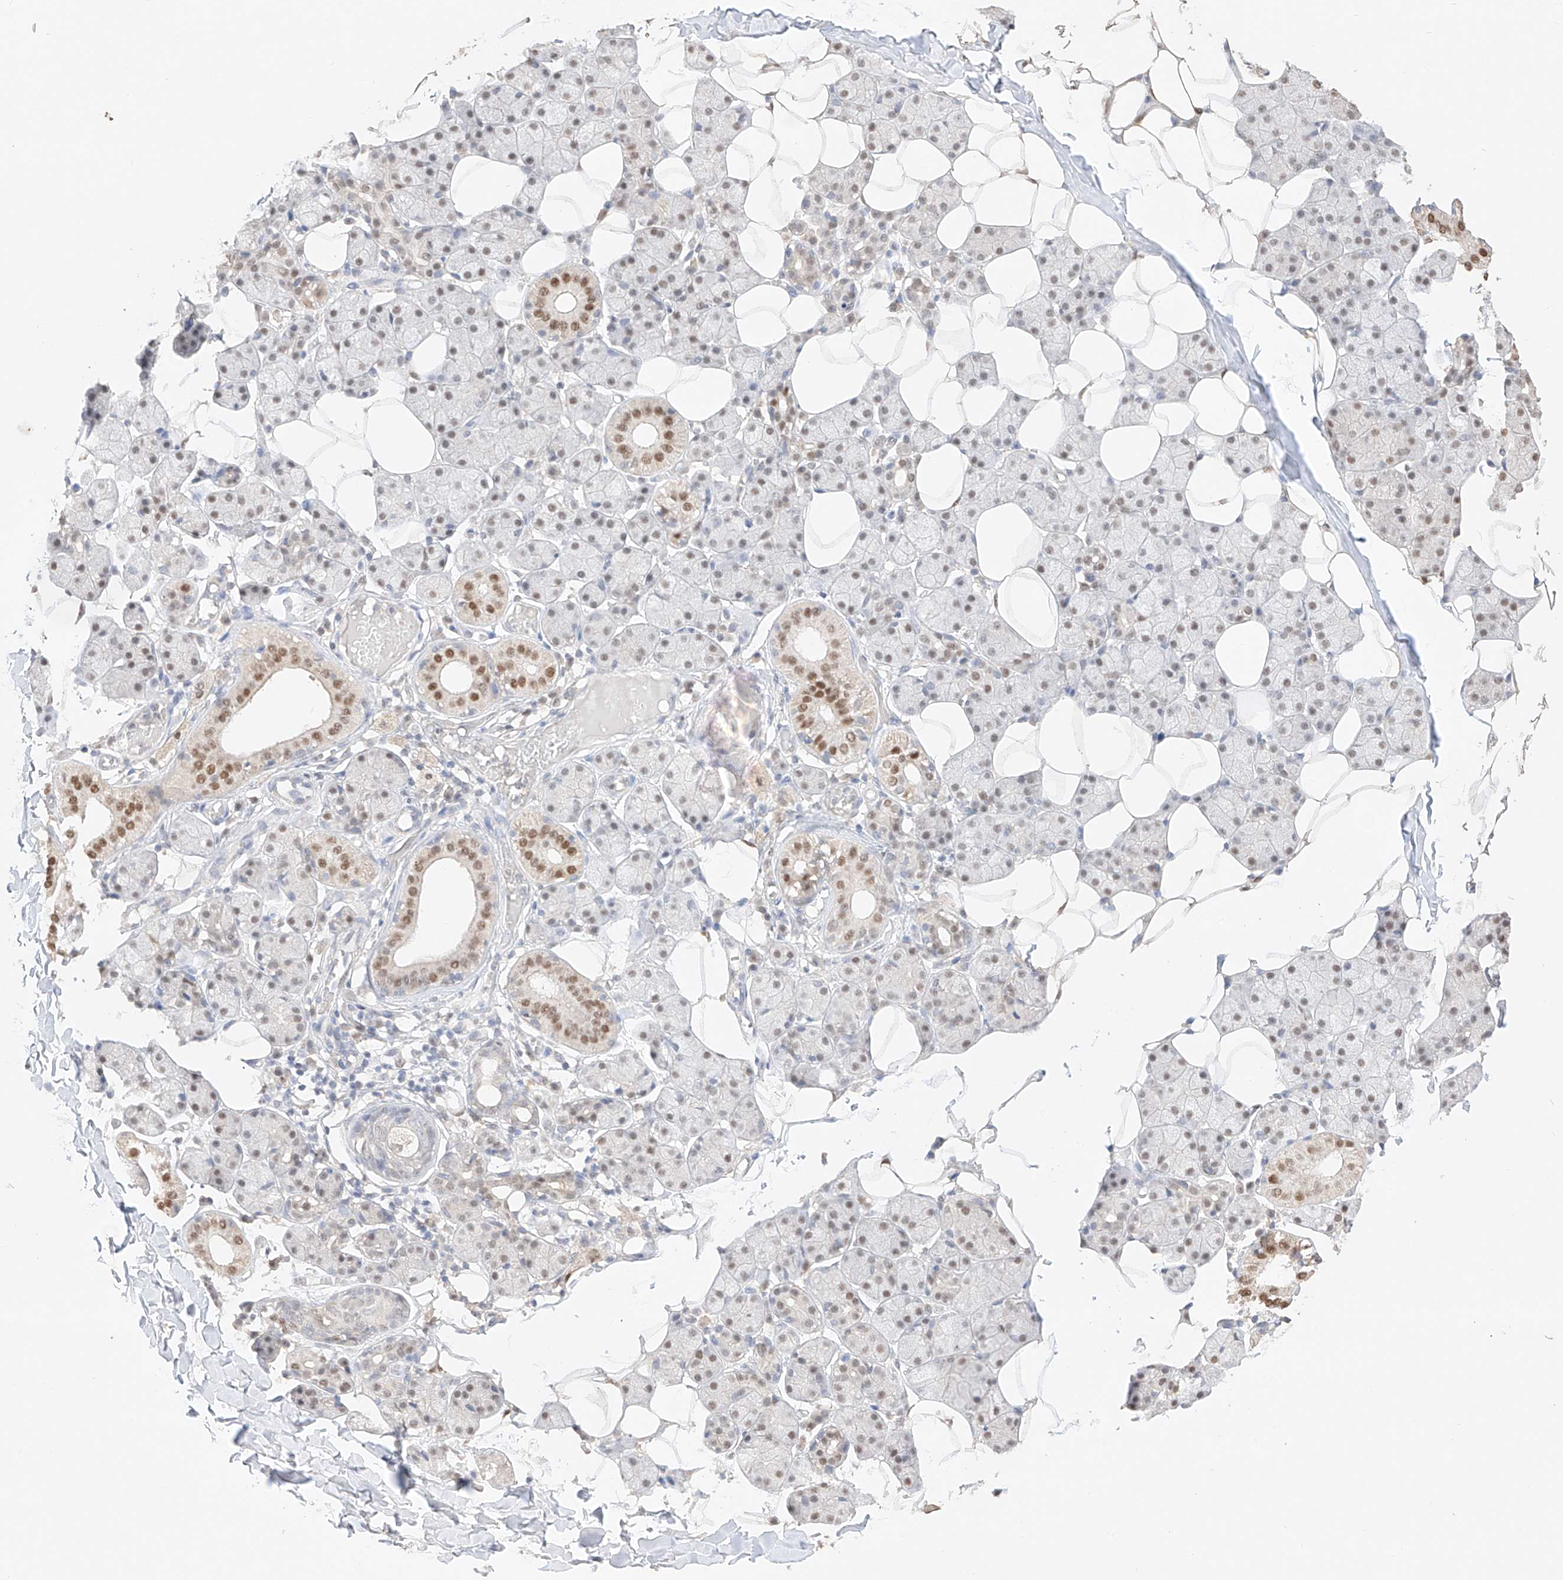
{"staining": {"intensity": "strong", "quantity": "25%-75%", "location": "nuclear"}, "tissue": "salivary gland", "cell_type": "Glandular cells", "image_type": "normal", "snomed": [{"axis": "morphology", "description": "Normal tissue, NOS"}, {"axis": "topography", "description": "Salivary gland"}], "caption": "Strong nuclear protein positivity is identified in approximately 25%-75% of glandular cells in salivary gland. Using DAB (brown) and hematoxylin (blue) stains, captured at high magnification using brightfield microscopy.", "gene": "APIP", "patient": {"sex": "female", "age": 33}}